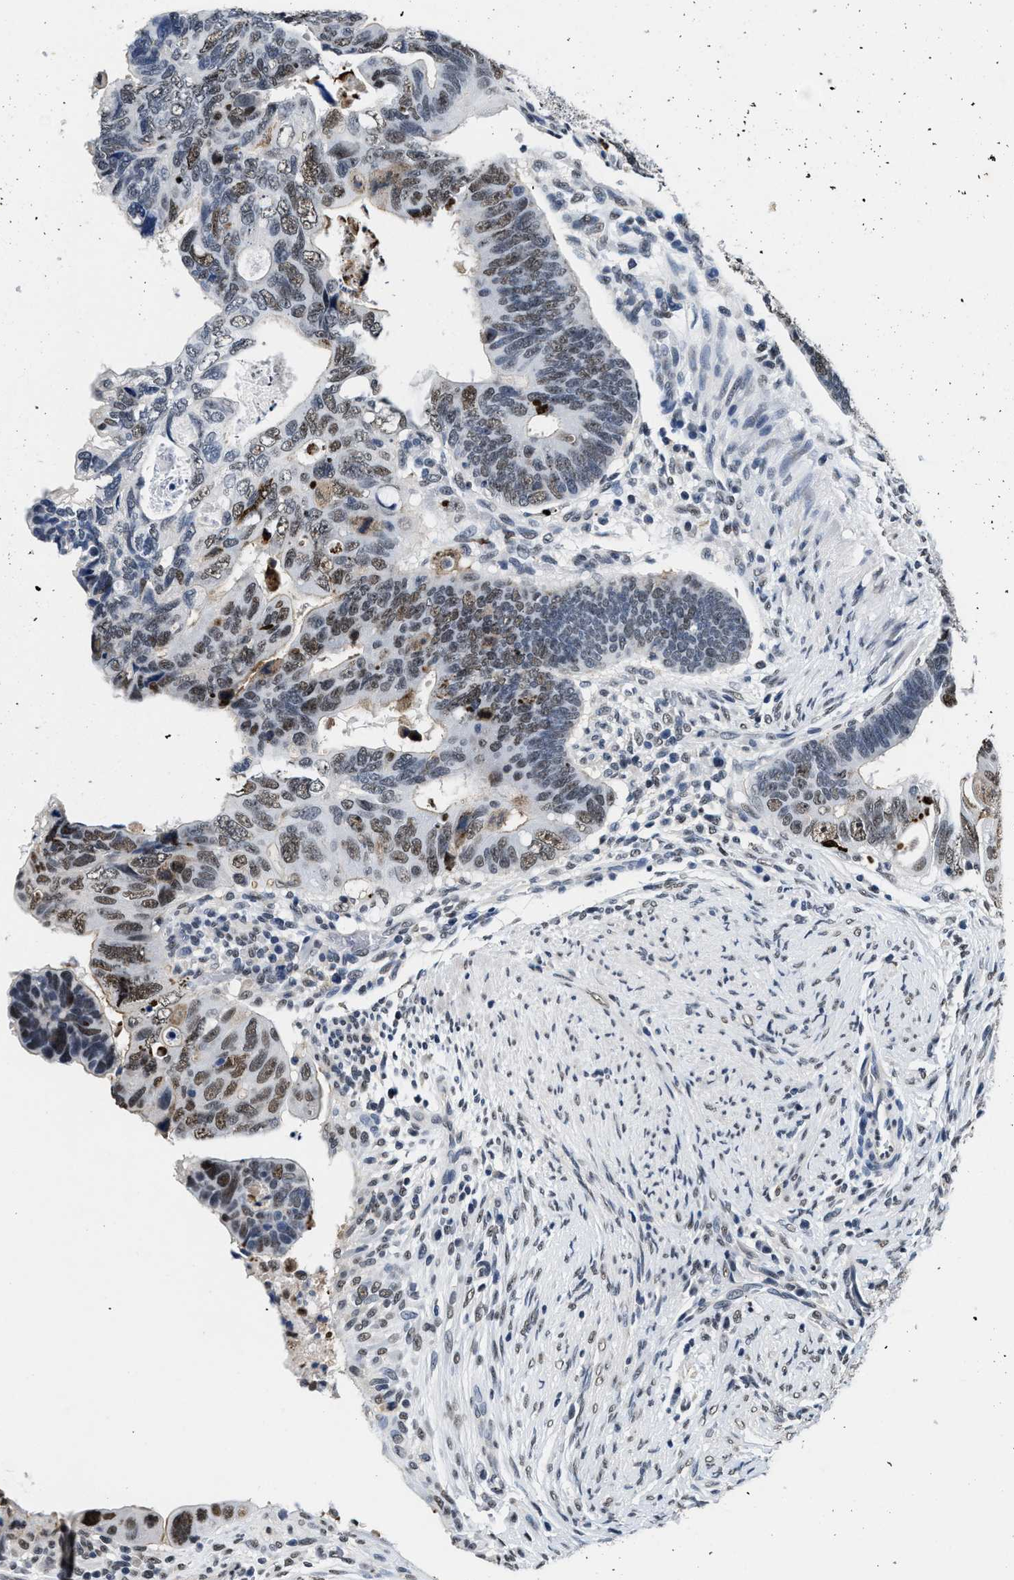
{"staining": {"intensity": "moderate", "quantity": "25%-75%", "location": "nuclear"}, "tissue": "colorectal cancer", "cell_type": "Tumor cells", "image_type": "cancer", "snomed": [{"axis": "morphology", "description": "Adenocarcinoma, NOS"}, {"axis": "topography", "description": "Rectum"}], "caption": "An image showing moderate nuclear staining in about 25%-75% of tumor cells in colorectal adenocarcinoma, as visualized by brown immunohistochemical staining.", "gene": "SUPT16H", "patient": {"sex": "male", "age": 53}}